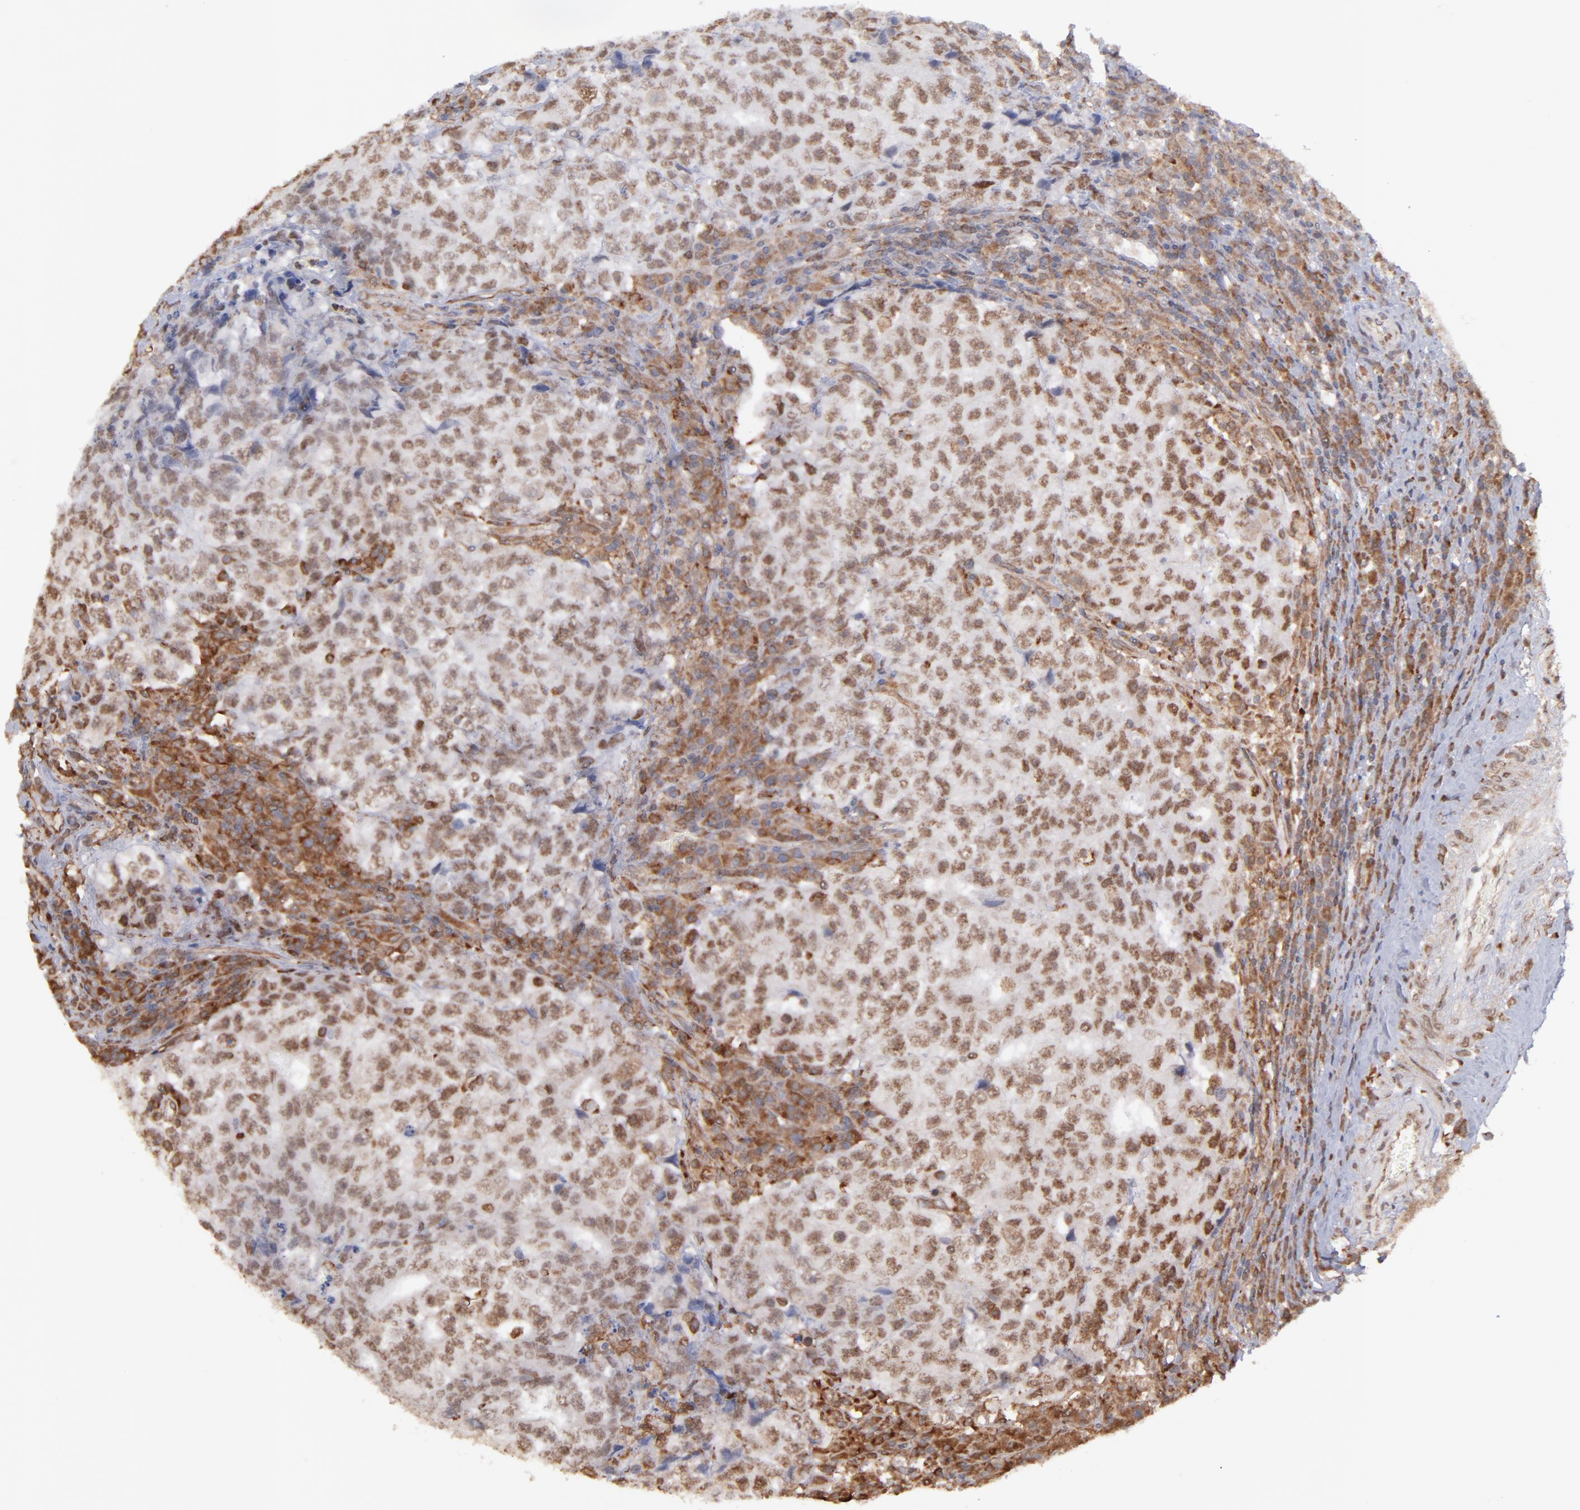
{"staining": {"intensity": "moderate", "quantity": ">75%", "location": "nuclear"}, "tissue": "testis cancer", "cell_type": "Tumor cells", "image_type": "cancer", "snomed": [{"axis": "morphology", "description": "Necrosis, NOS"}, {"axis": "morphology", "description": "Carcinoma, Embryonal, NOS"}, {"axis": "topography", "description": "Testis"}], "caption": "IHC (DAB) staining of testis cancer displays moderate nuclear protein expression in approximately >75% of tumor cells.", "gene": "OAS1", "patient": {"sex": "male", "age": 19}}